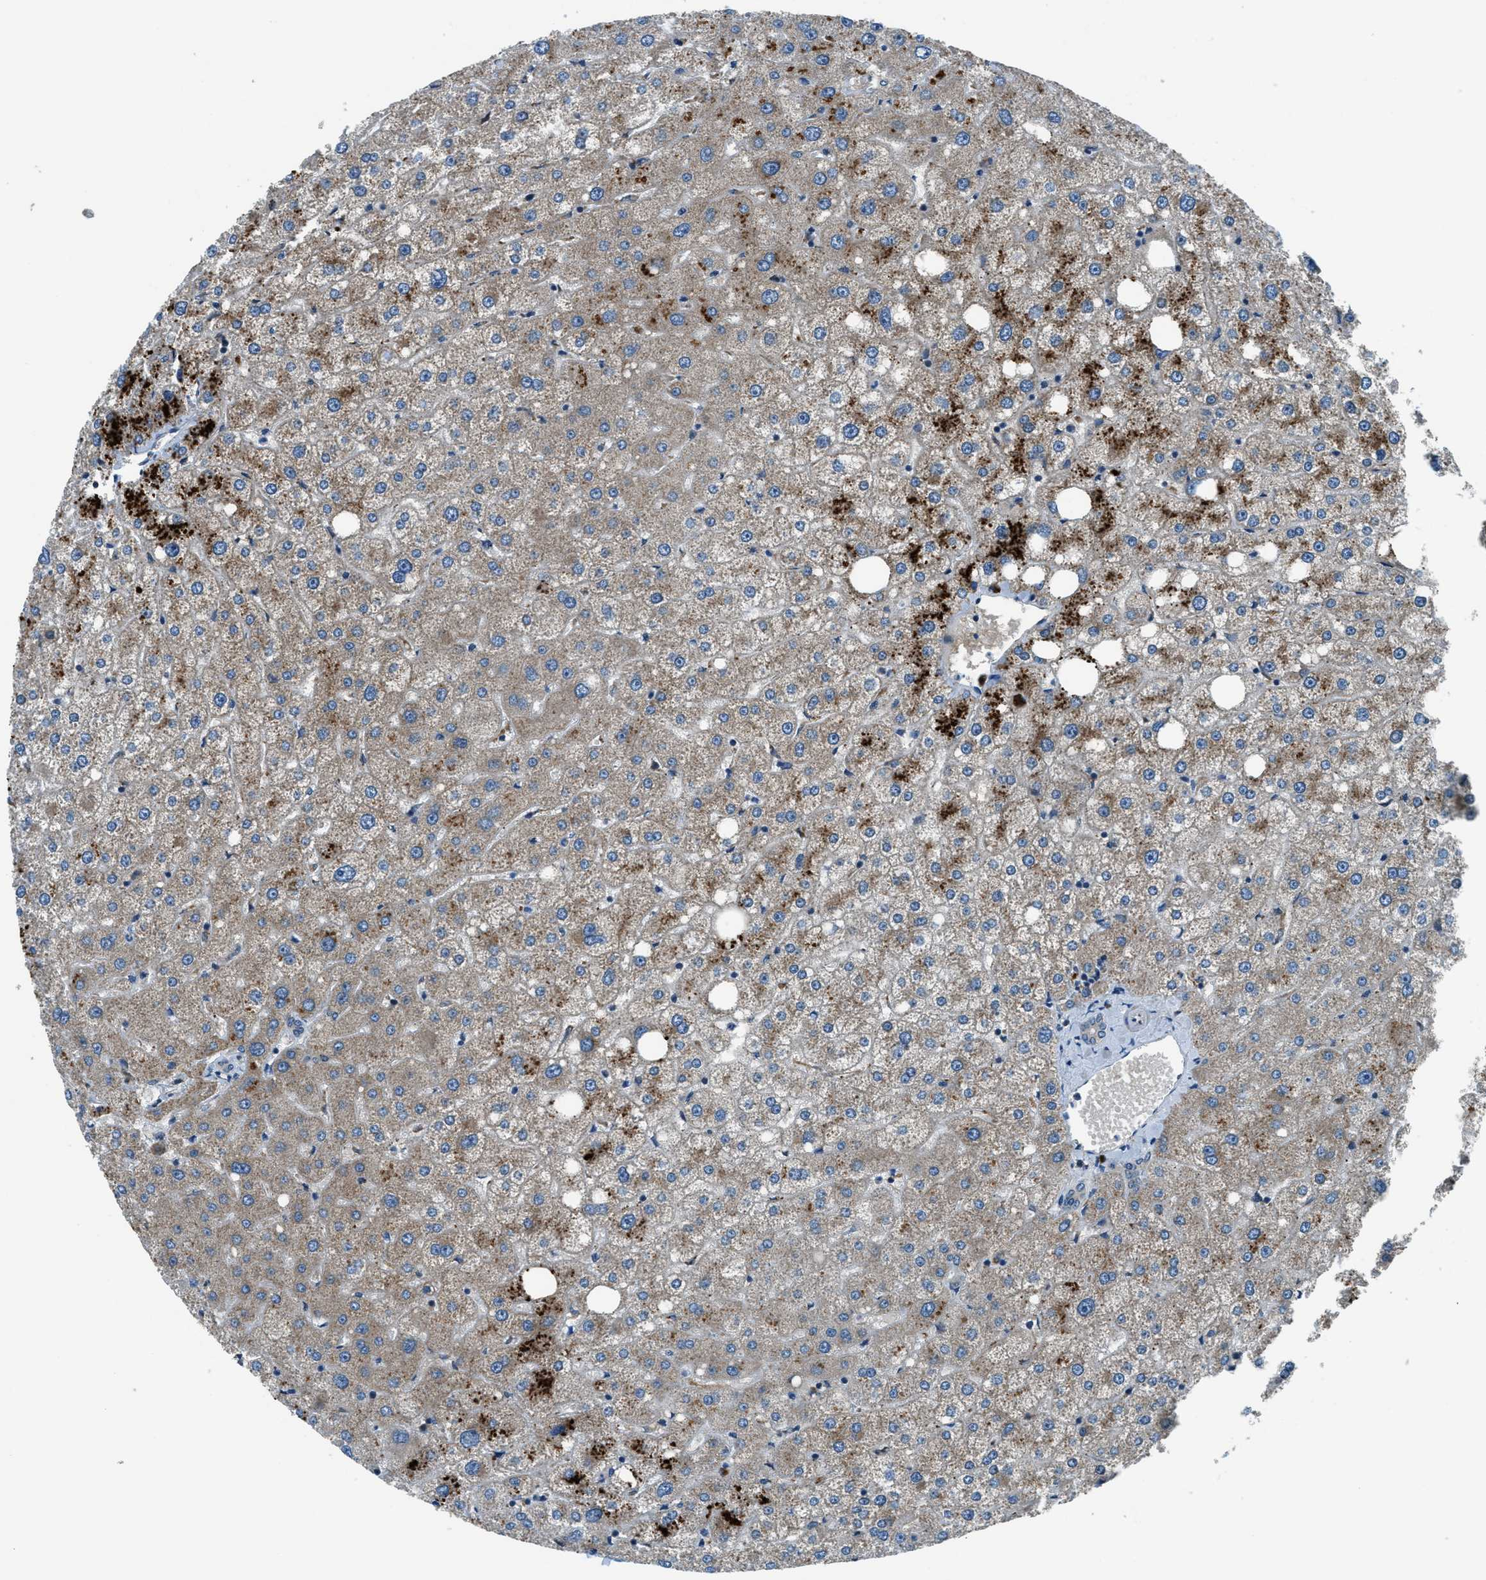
{"staining": {"intensity": "negative", "quantity": "none", "location": "none"}, "tissue": "liver", "cell_type": "Cholangiocytes", "image_type": "normal", "snomed": [{"axis": "morphology", "description": "Normal tissue, NOS"}, {"axis": "topography", "description": "Liver"}], "caption": "Immunohistochemical staining of unremarkable liver displays no significant staining in cholangiocytes.", "gene": "GINM1", "patient": {"sex": "male", "age": 73}}